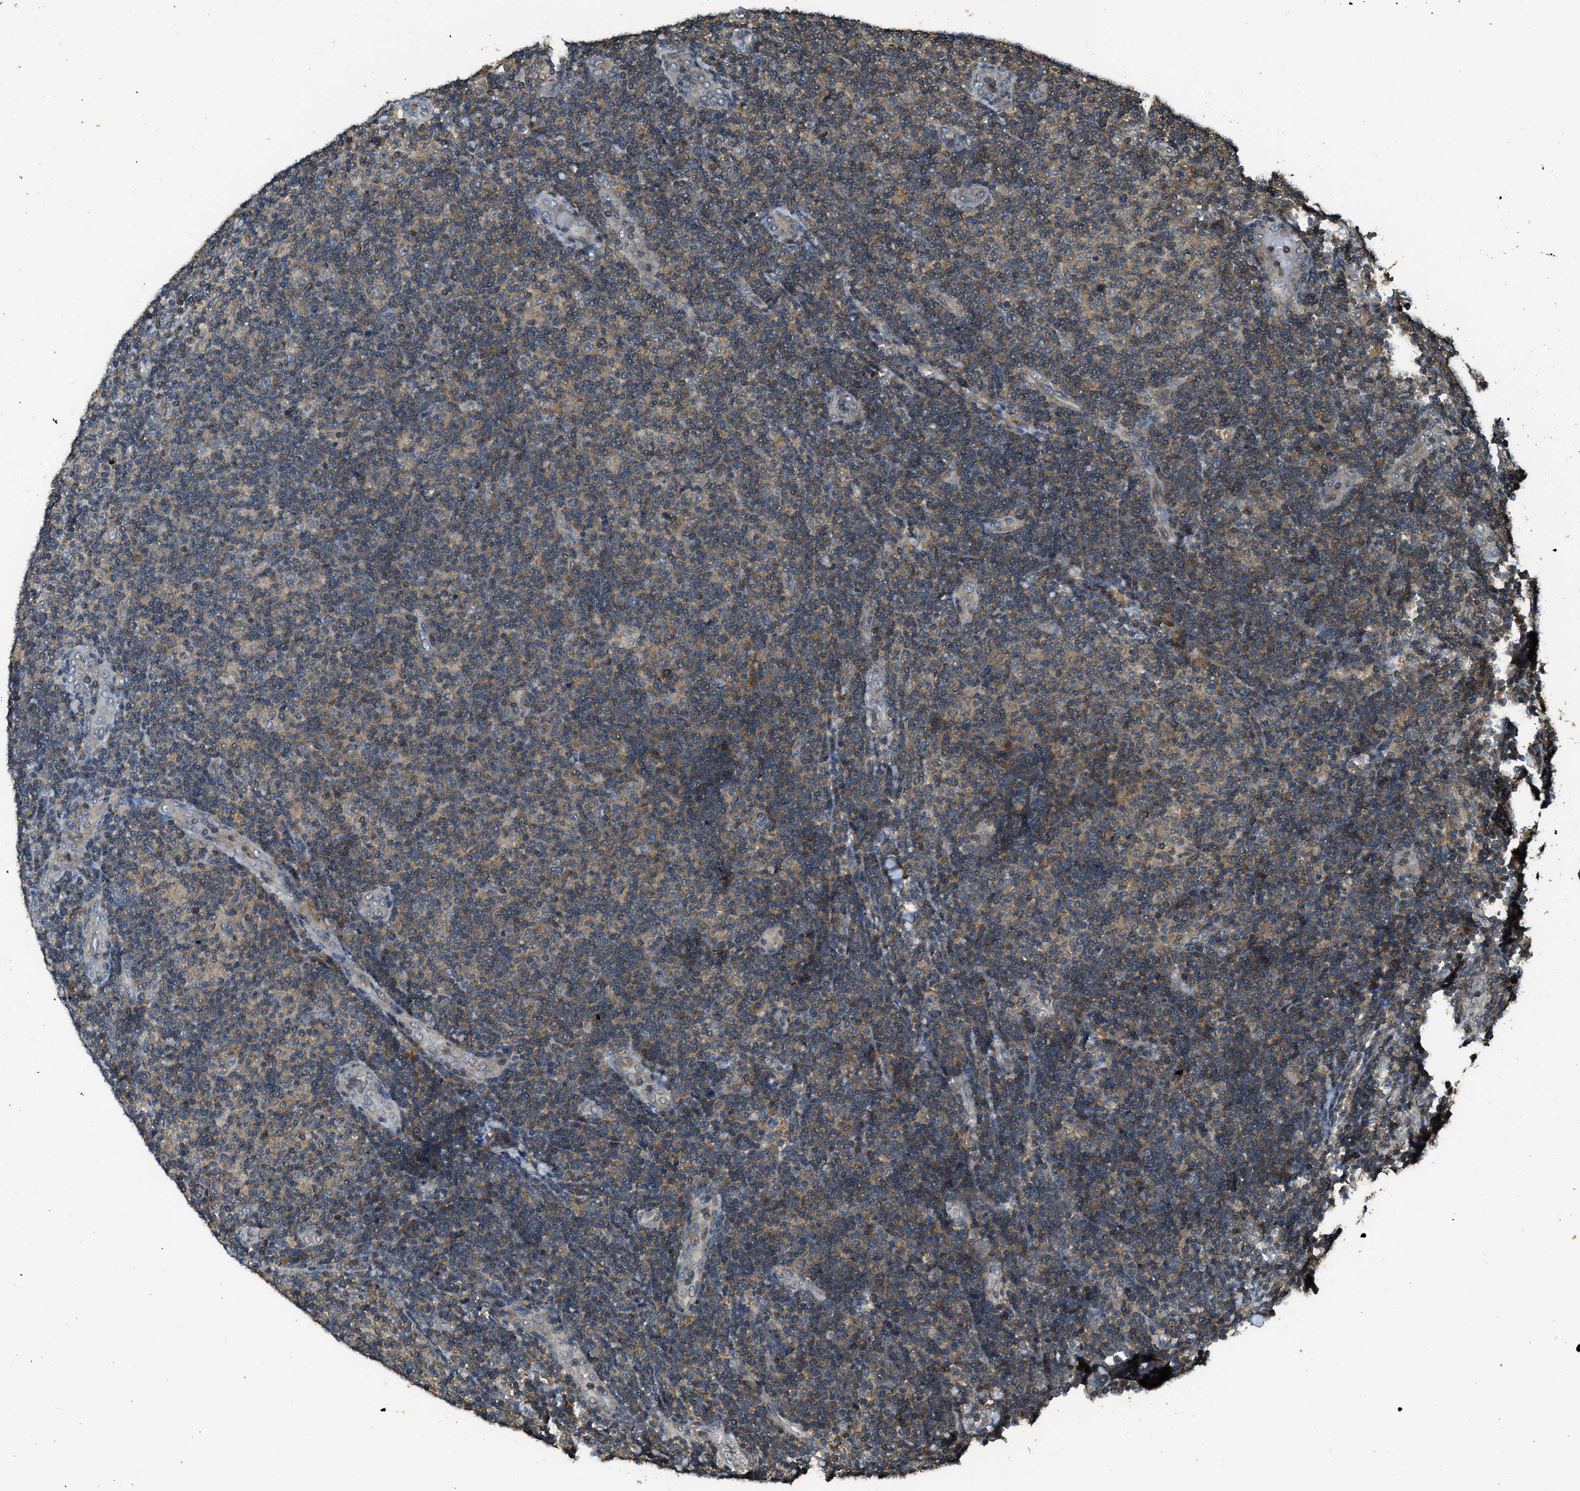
{"staining": {"intensity": "moderate", "quantity": "25%-75%", "location": "cytoplasmic/membranous"}, "tissue": "lymphoma", "cell_type": "Tumor cells", "image_type": "cancer", "snomed": [{"axis": "morphology", "description": "Malignant lymphoma, non-Hodgkin's type, Low grade"}, {"axis": "topography", "description": "Lymph node"}], "caption": "The micrograph demonstrates immunohistochemical staining of lymphoma. There is moderate cytoplasmic/membranous positivity is present in approximately 25%-75% of tumor cells.", "gene": "PPP6R3", "patient": {"sex": "male", "age": 83}}